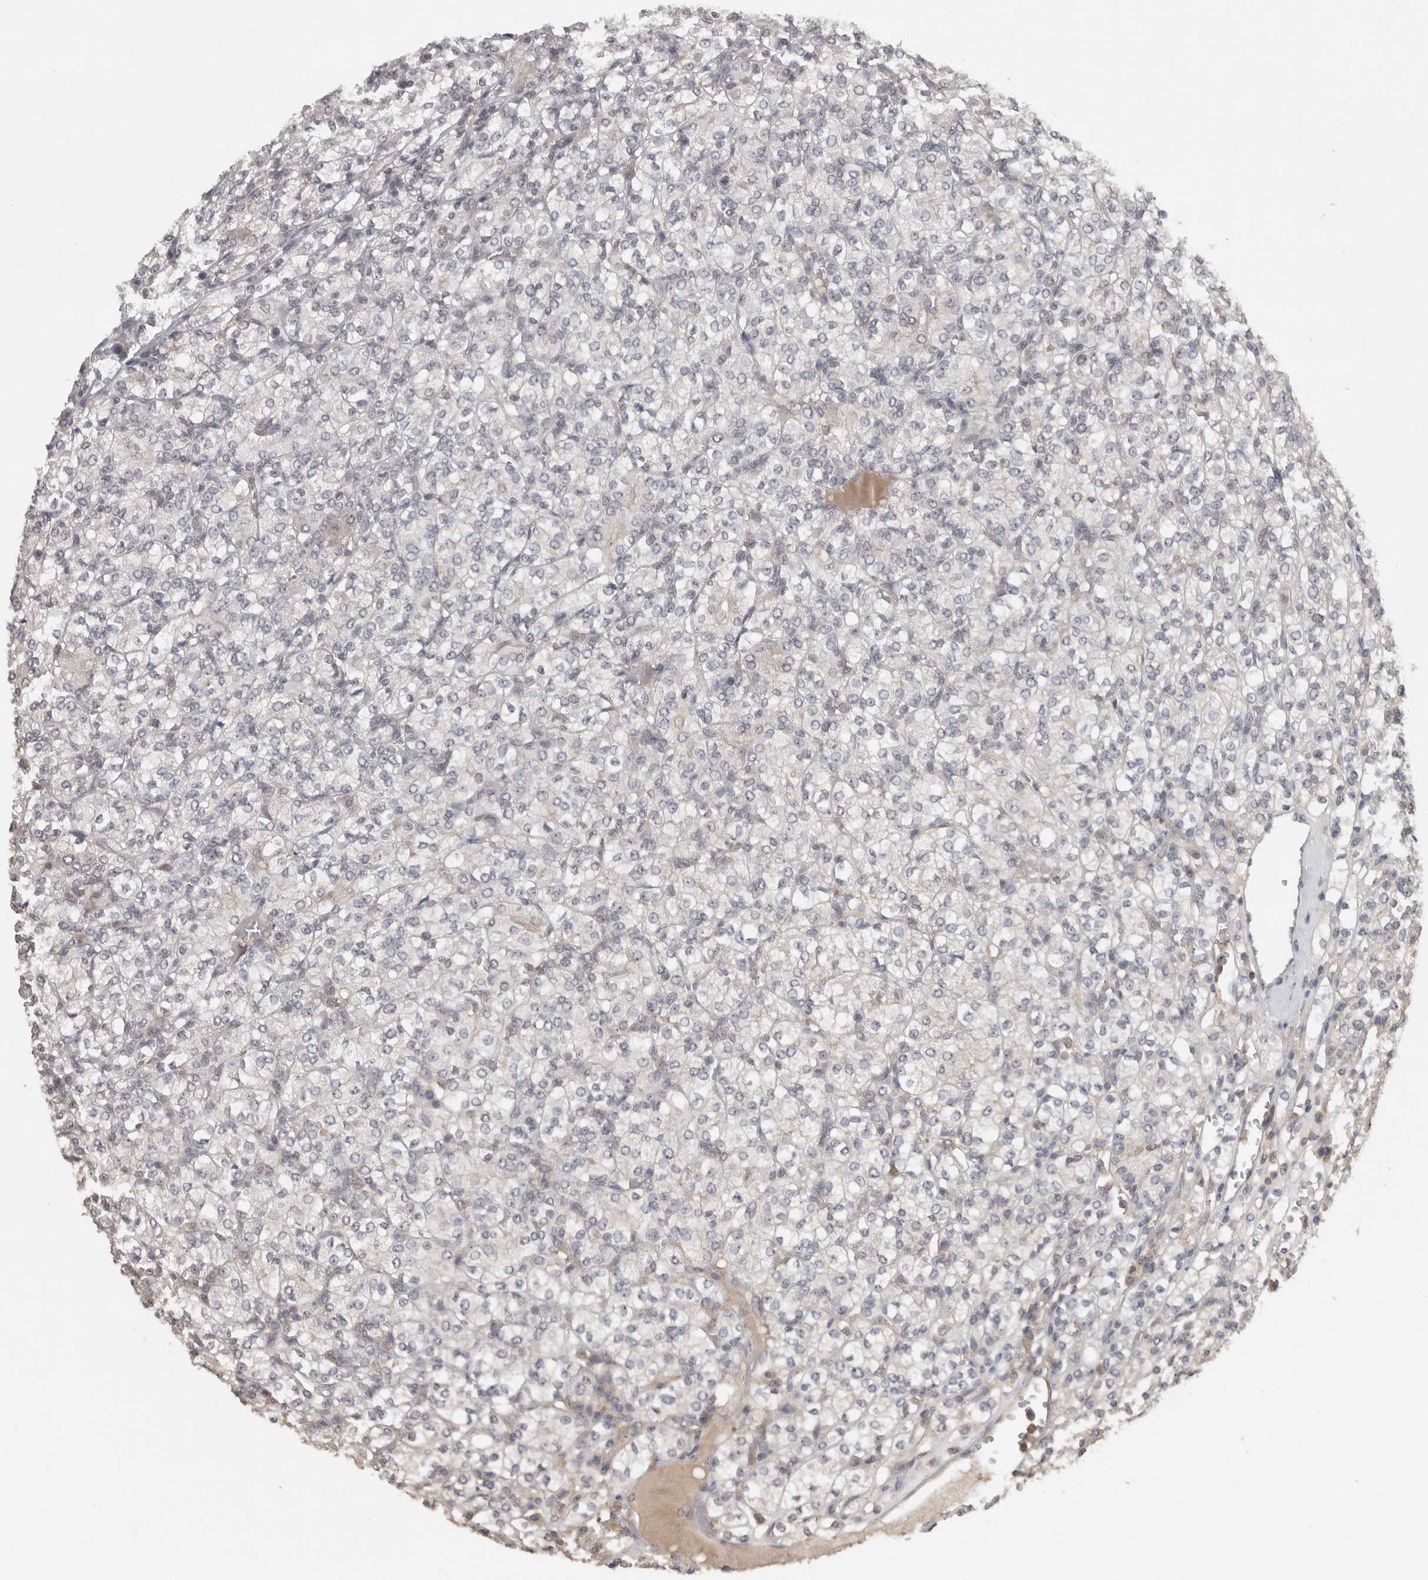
{"staining": {"intensity": "negative", "quantity": "none", "location": "none"}, "tissue": "renal cancer", "cell_type": "Tumor cells", "image_type": "cancer", "snomed": [{"axis": "morphology", "description": "Adenocarcinoma, NOS"}, {"axis": "topography", "description": "Kidney"}], "caption": "Immunohistochemistry of renal cancer shows no expression in tumor cells. (DAB (3,3'-diaminobenzidine) IHC, high magnification).", "gene": "RBM28", "patient": {"sex": "male", "age": 77}}